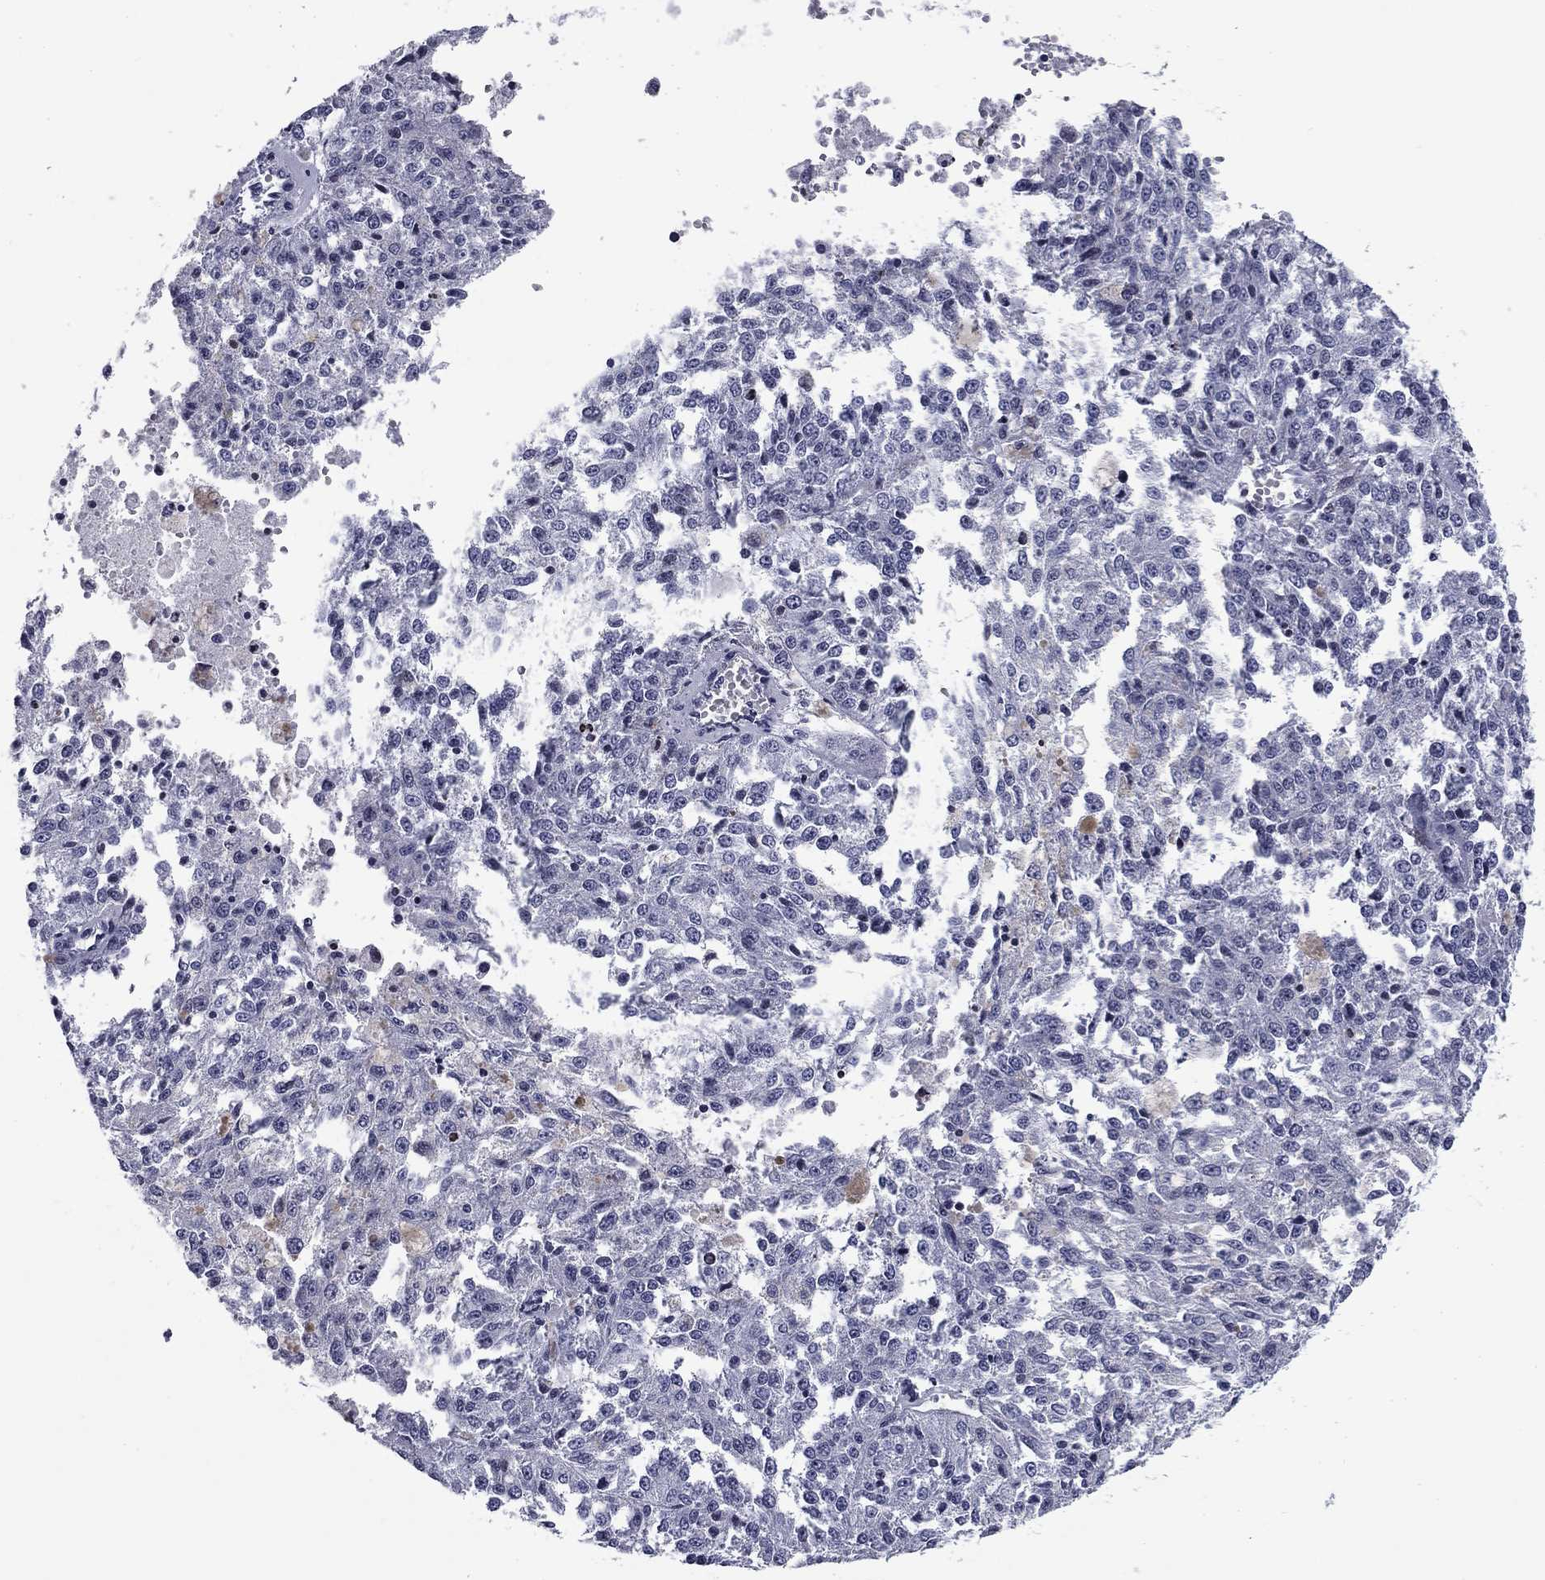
{"staining": {"intensity": "negative", "quantity": "none", "location": "none"}, "tissue": "melanoma", "cell_type": "Tumor cells", "image_type": "cancer", "snomed": [{"axis": "morphology", "description": "Malignant melanoma, Metastatic site"}, {"axis": "topography", "description": "Lymph node"}], "caption": "IHC image of human melanoma stained for a protein (brown), which exhibits no expression in tumor cells.", "gene": "CCDC144A", "patient": {"sex": "female", "age": 64}}